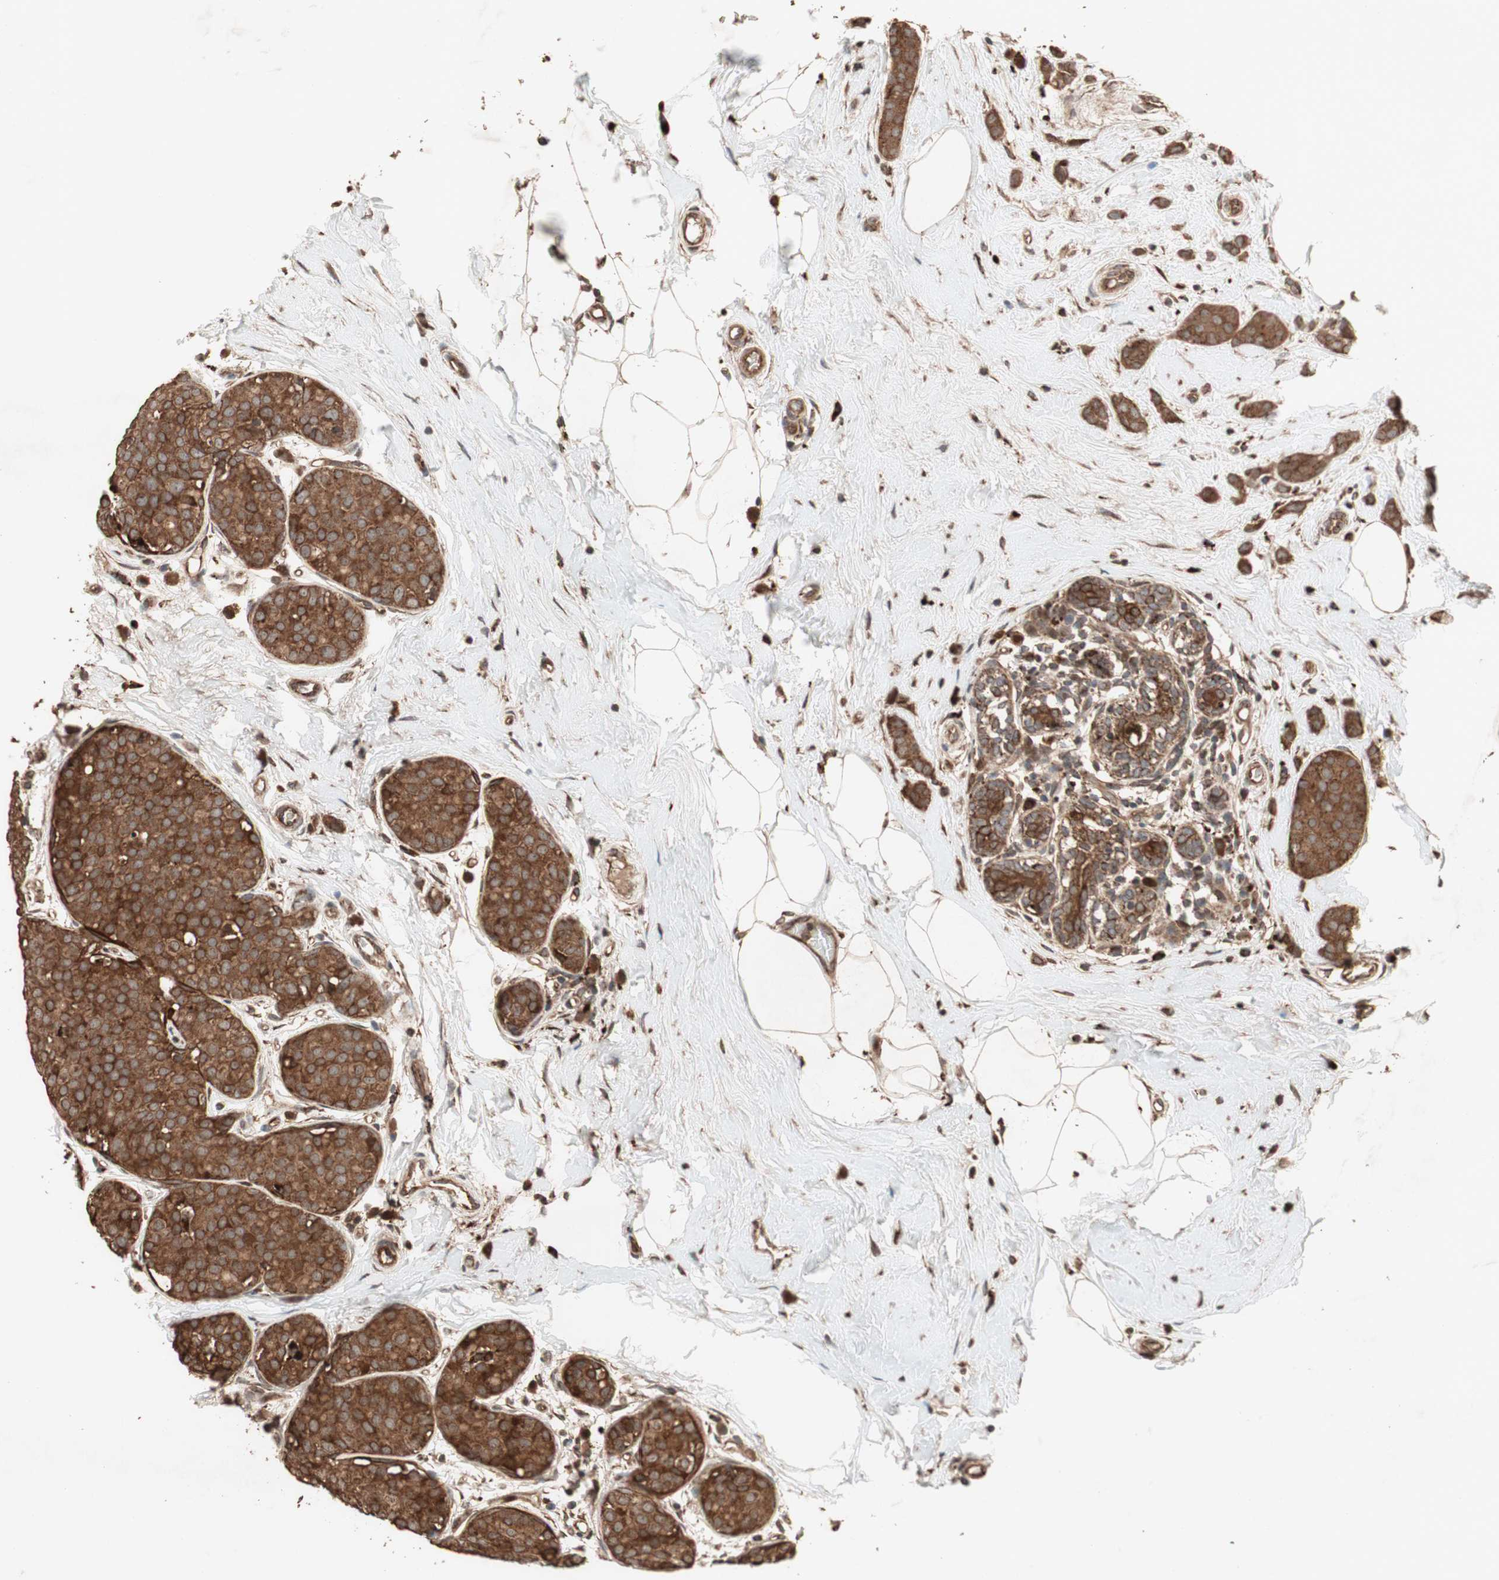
{"staining": {"intensity": "strong", "quantity": ">75%", "location": "cytoplasmic/membranous"}, "tissue": "breast cancer", "cell_type": "Tumor cells", "image_type": "cancer", "snomed": [{"axis": "morphology", "description": "Lobular carcinoma, in situ"}, {"axis": "morphology", "description": "Lobular carcinoma"}, {"axis": "topography", "description": "Breast"}], "caption": "Immunohistochemical staining of breast lobular carcinoma reveals high levels of strong cytoplasmic/membranous protein expression in approximately >75% of tumor cells.", "gene": "RAB1A", "patient": {"sex": "female", "age": 41}}